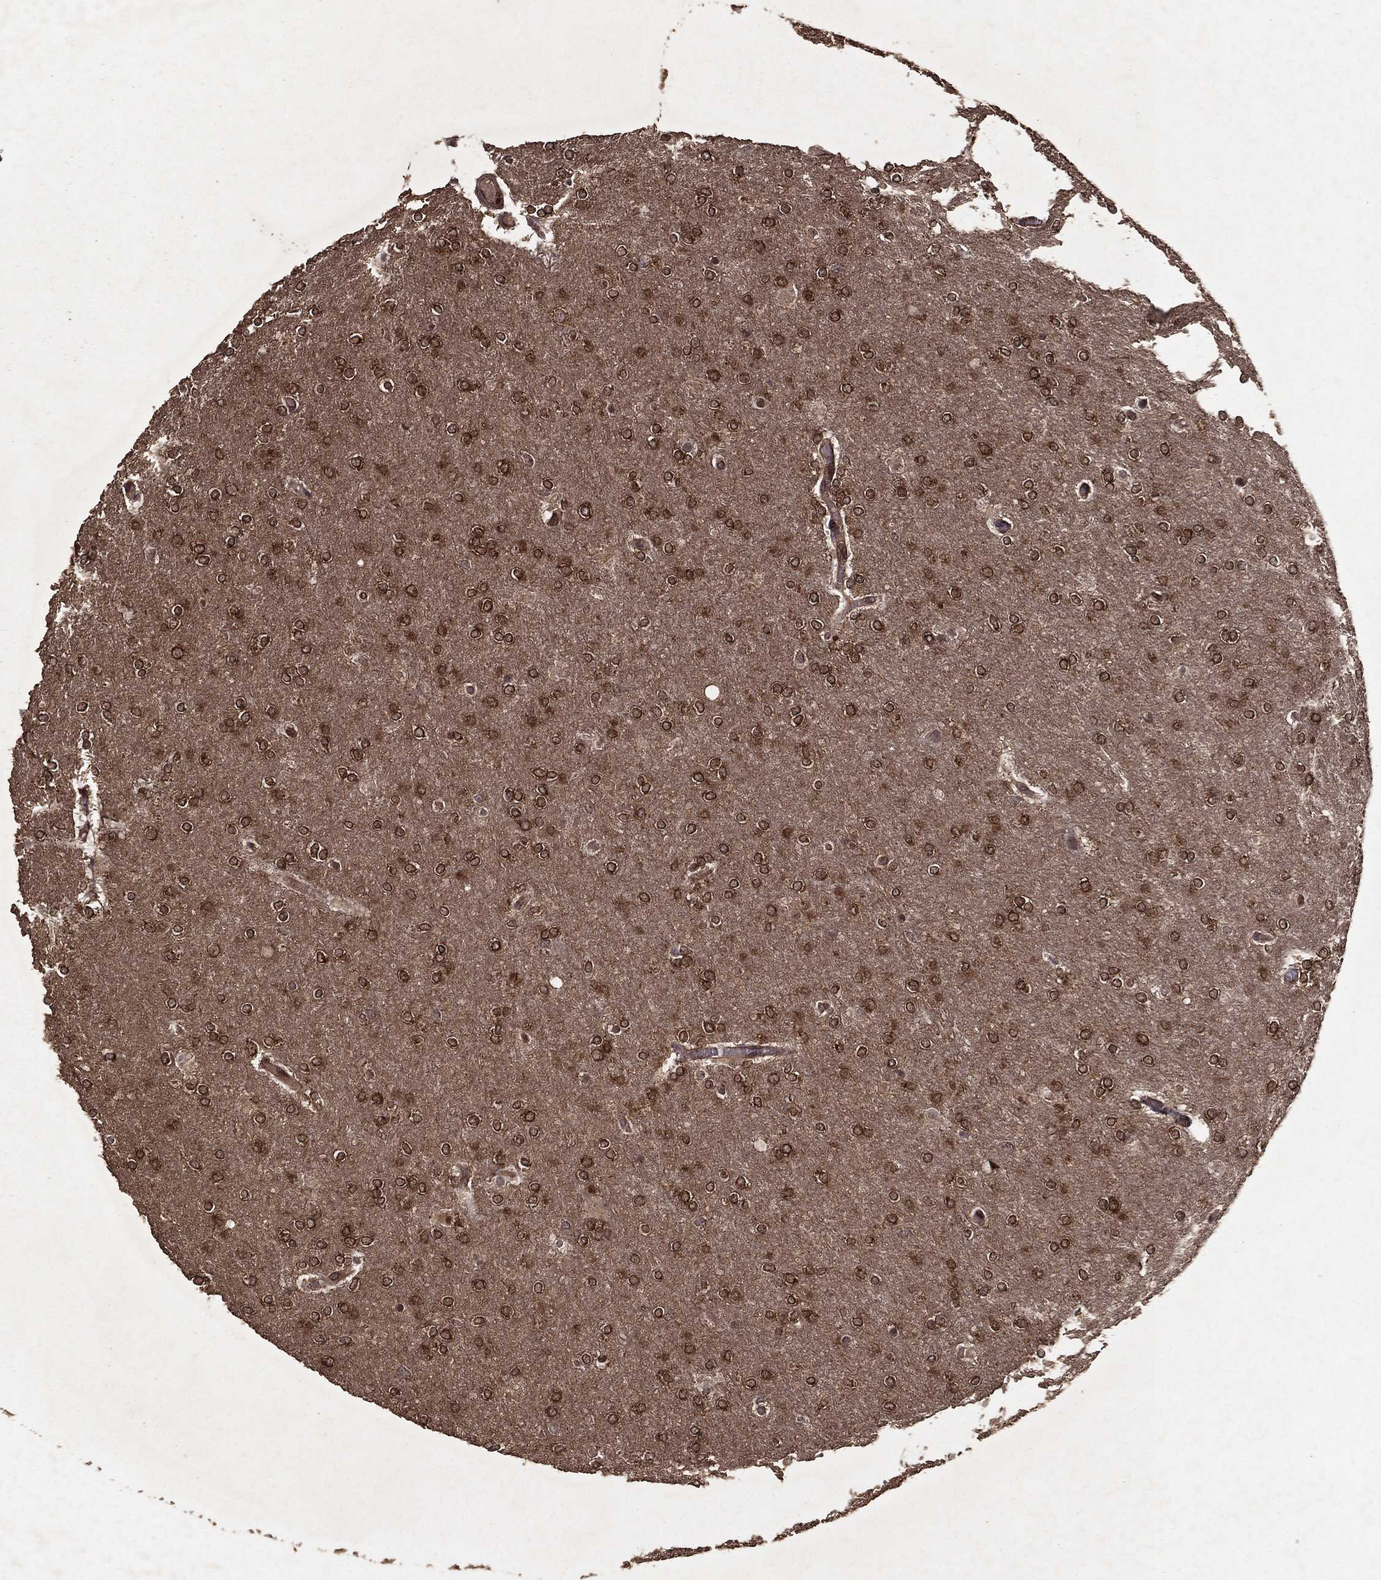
{"staining": {"intensity": "strong", "quantity": ">75%", "location": "cytoplasmic/membranous"}, "tissue": "glioma", "cell_type": "Tumor cells", "image_type": "cancer", "snomed": [{"axis": "morphology", "description": "Glioma, malignant, High grade"}, {"axis": "topography", "description": "Brain"}], "caption": "This micrograph reveals immunohistochemistry staining of glioma, with high strong cytoplasmic/membranous positivity in approximately >75% of tumor cells.", "gene": "CERS2", "patient": {"sex": "female", "age": 61}}